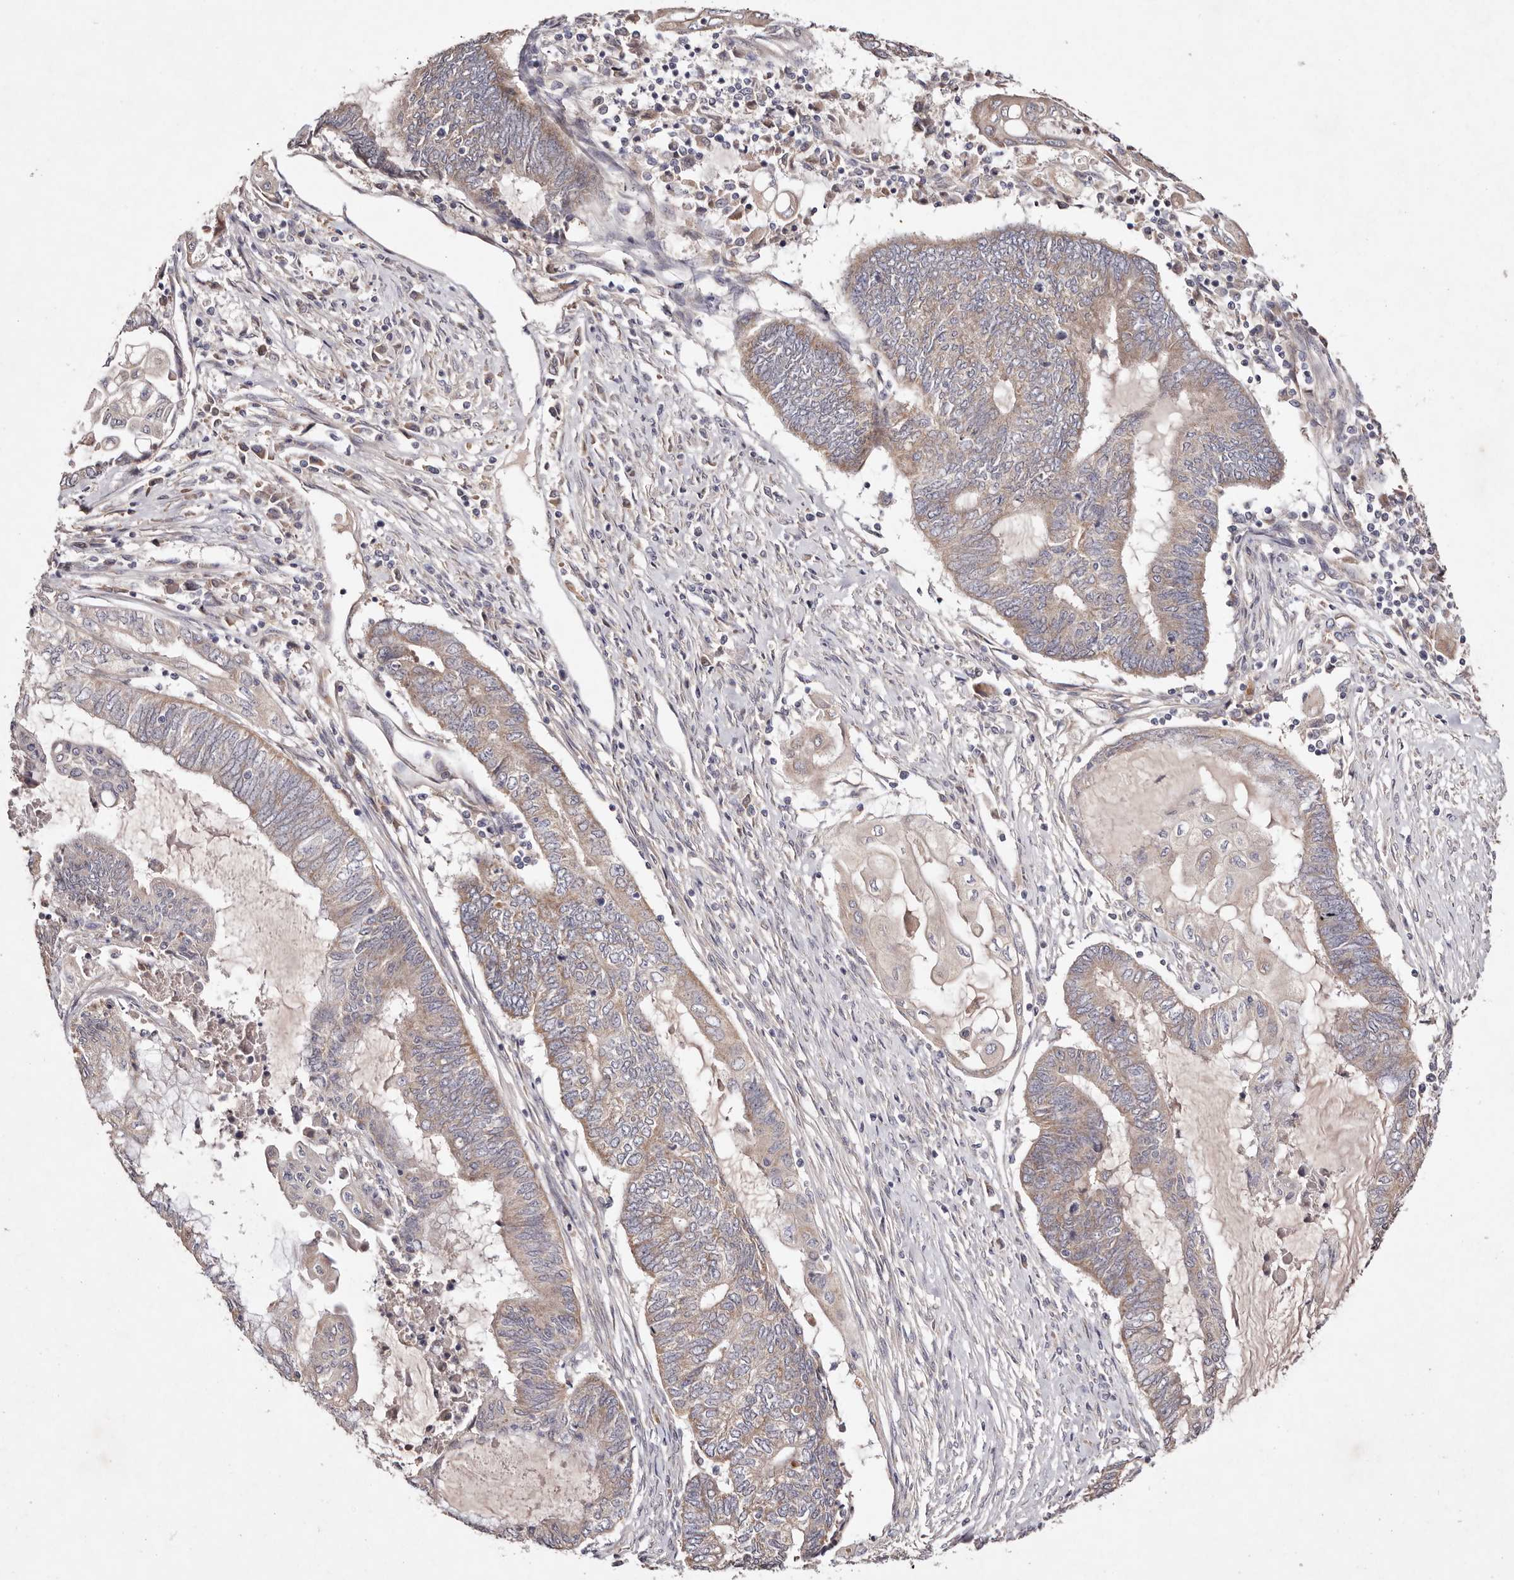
{"staining": {"intensity": "weak", "quantity": ">75%", "location": "cytoplasmic/membranous"}, "tissue": "endometrial cancer", "cell_type": "Tumor cells", "image_type": "cancer", "snomed": [{"axis": "morphology", "description": "Adenocarcinoma, NOS"}, {"axis": "topography", "description": "Uterus"}, {"axis": "topography", "description": "Endometrium"}], "caption": "This photomicrograph exhibits adenocarcinoma (endometrial) stained with immunohistochemistry (IHC) to label a protein in brown. The cytoplasmic/membranous of tumor cells show weak positivity for the protein. Nuclei are counter-stained blue.", "gene": "TSC2", "patient": {"sex": "female", "age": 70}}